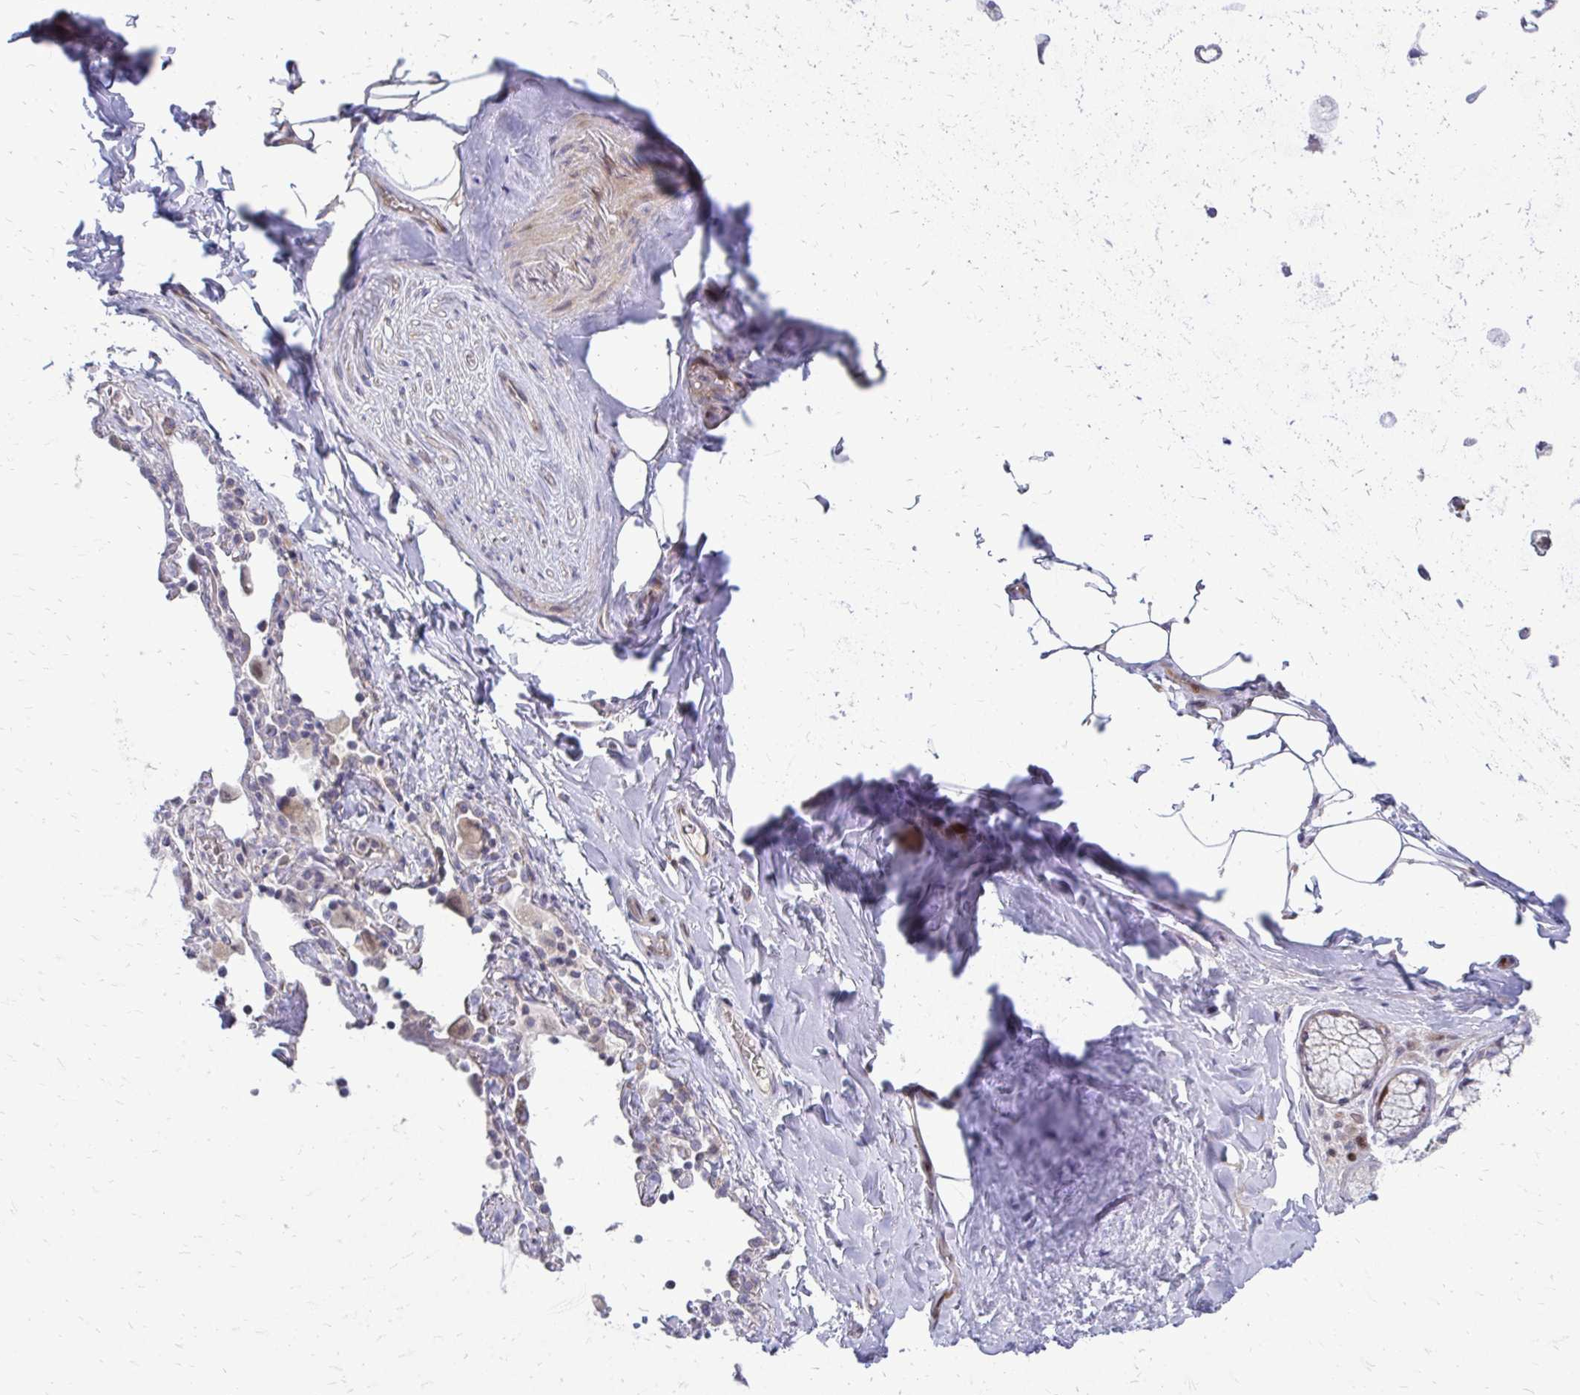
{"staining": {"intensity": "negative", "quantity": "none", "location": "none"}, "tissue": "adipose tissue", "cell_type": "Adipocytes", "image_type": "normal", "snomed": [{"axis": "morphology", "description": "Normal tissue, NOS"}, {"axis": "topography", "description": "Cartilage tissue"}, {"axis": "topography", "description": "Bronchus"}], "caption": "Histopathology image shows no protein expression in adipocytes of benign adipose tissue. Brightfield microscopy of IHC stained with DAB (3,3'-diaminobenzidine) (brown) and hematoxylin (blue), captured at high magnification.", "gene": "PPDPFL", "patient": {"sex": "male", "age": 64}}